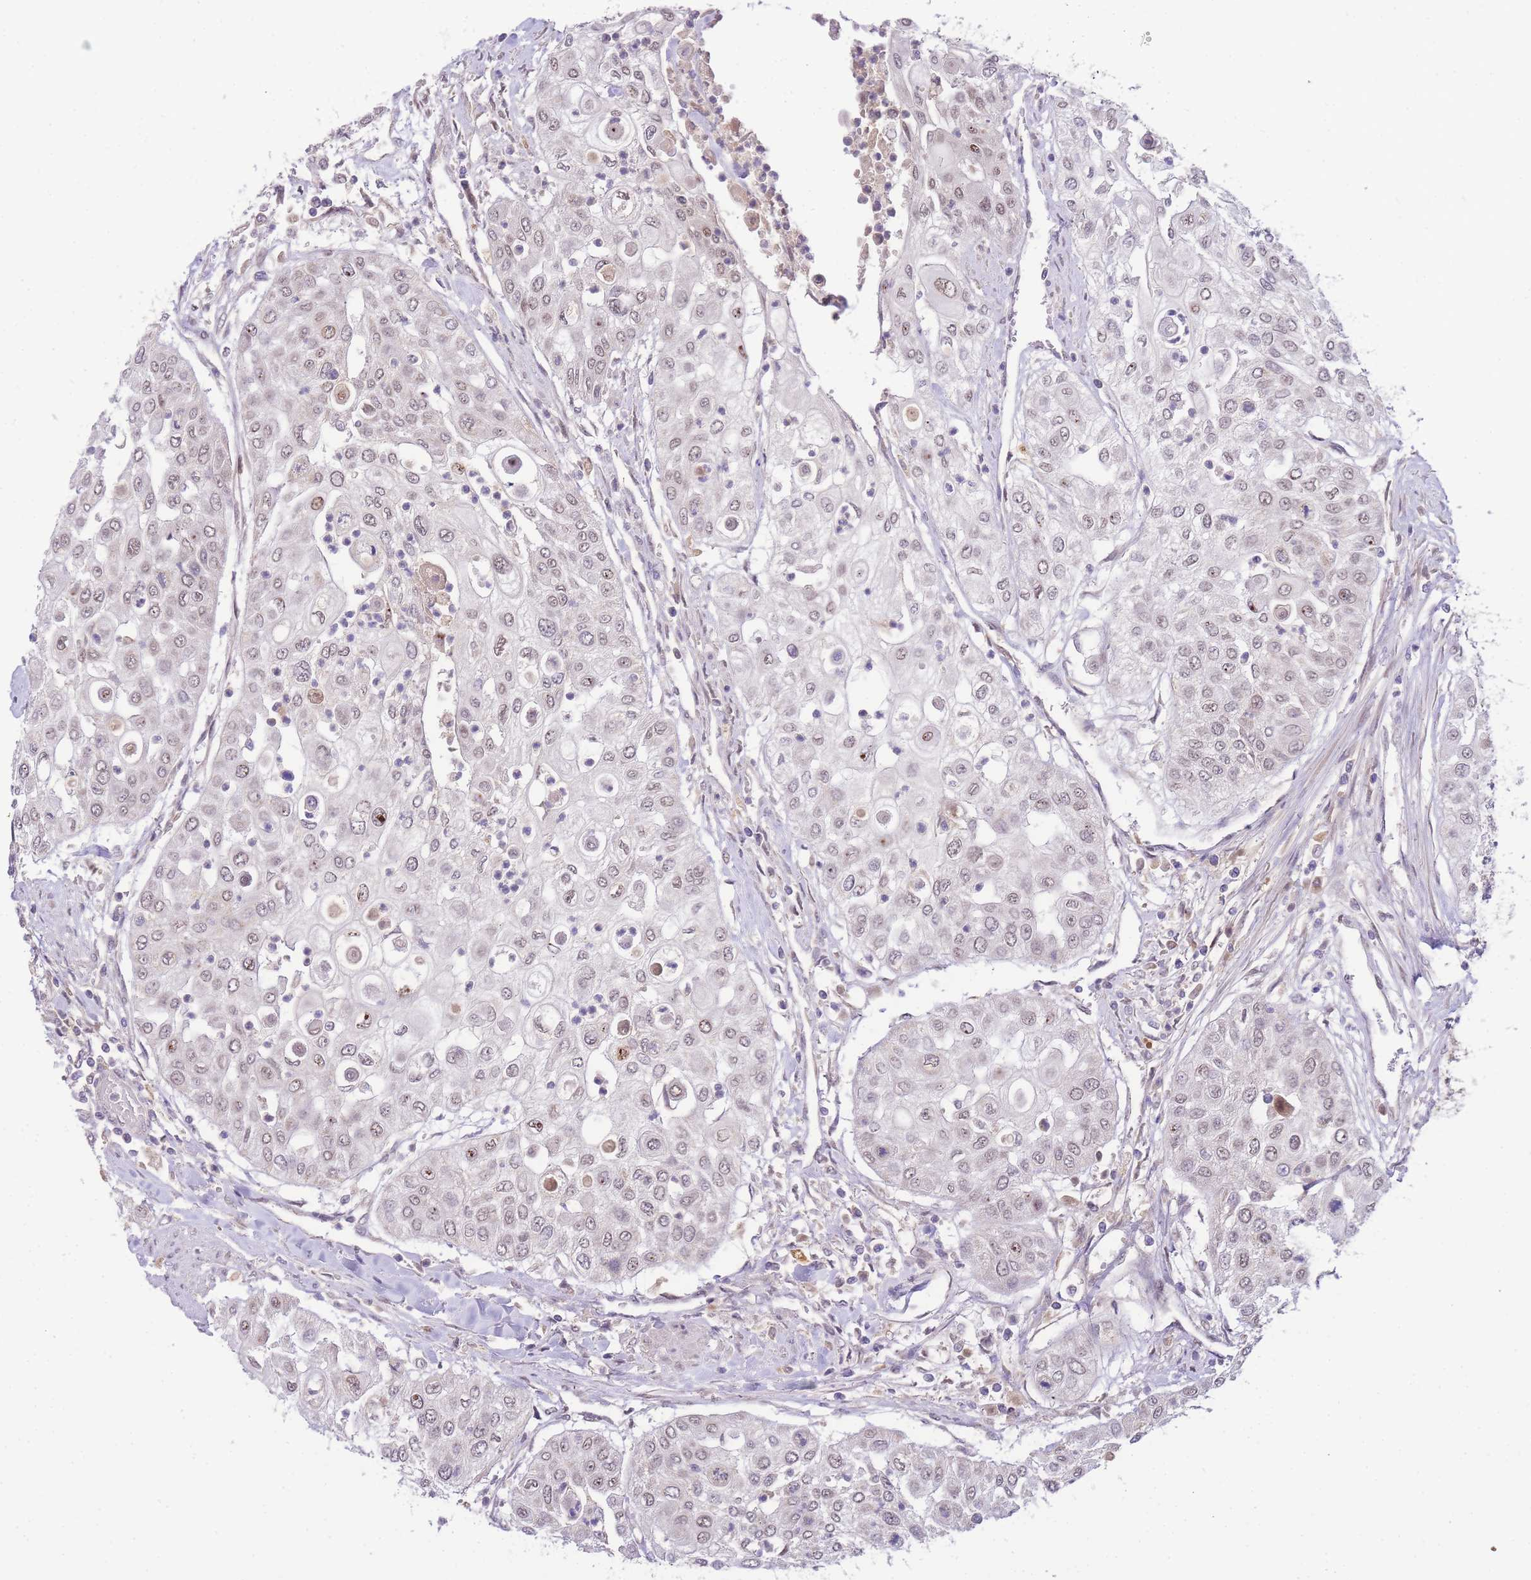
{"staining": {"intensity": "weak", "quantity": ">75%", "location": "nuclear"}, "tissue": "urothelial cancer", "cell_type": "Tumor cells", "image_type": "cancer", "snomed": [{"axis": "morphology", "description": "Urothelial carcinoma, High grade"}, {"axis": "topography", "description": "Urinary bladder"}], "caption": "A high-resolution image shows immunohistochemistry staining of urothelial cancer, which reveals weak nuclear positivity in approximately >75% of tumor cells.", "gene": "PUS10", "patient": {"sex": "female", "age": 79}}